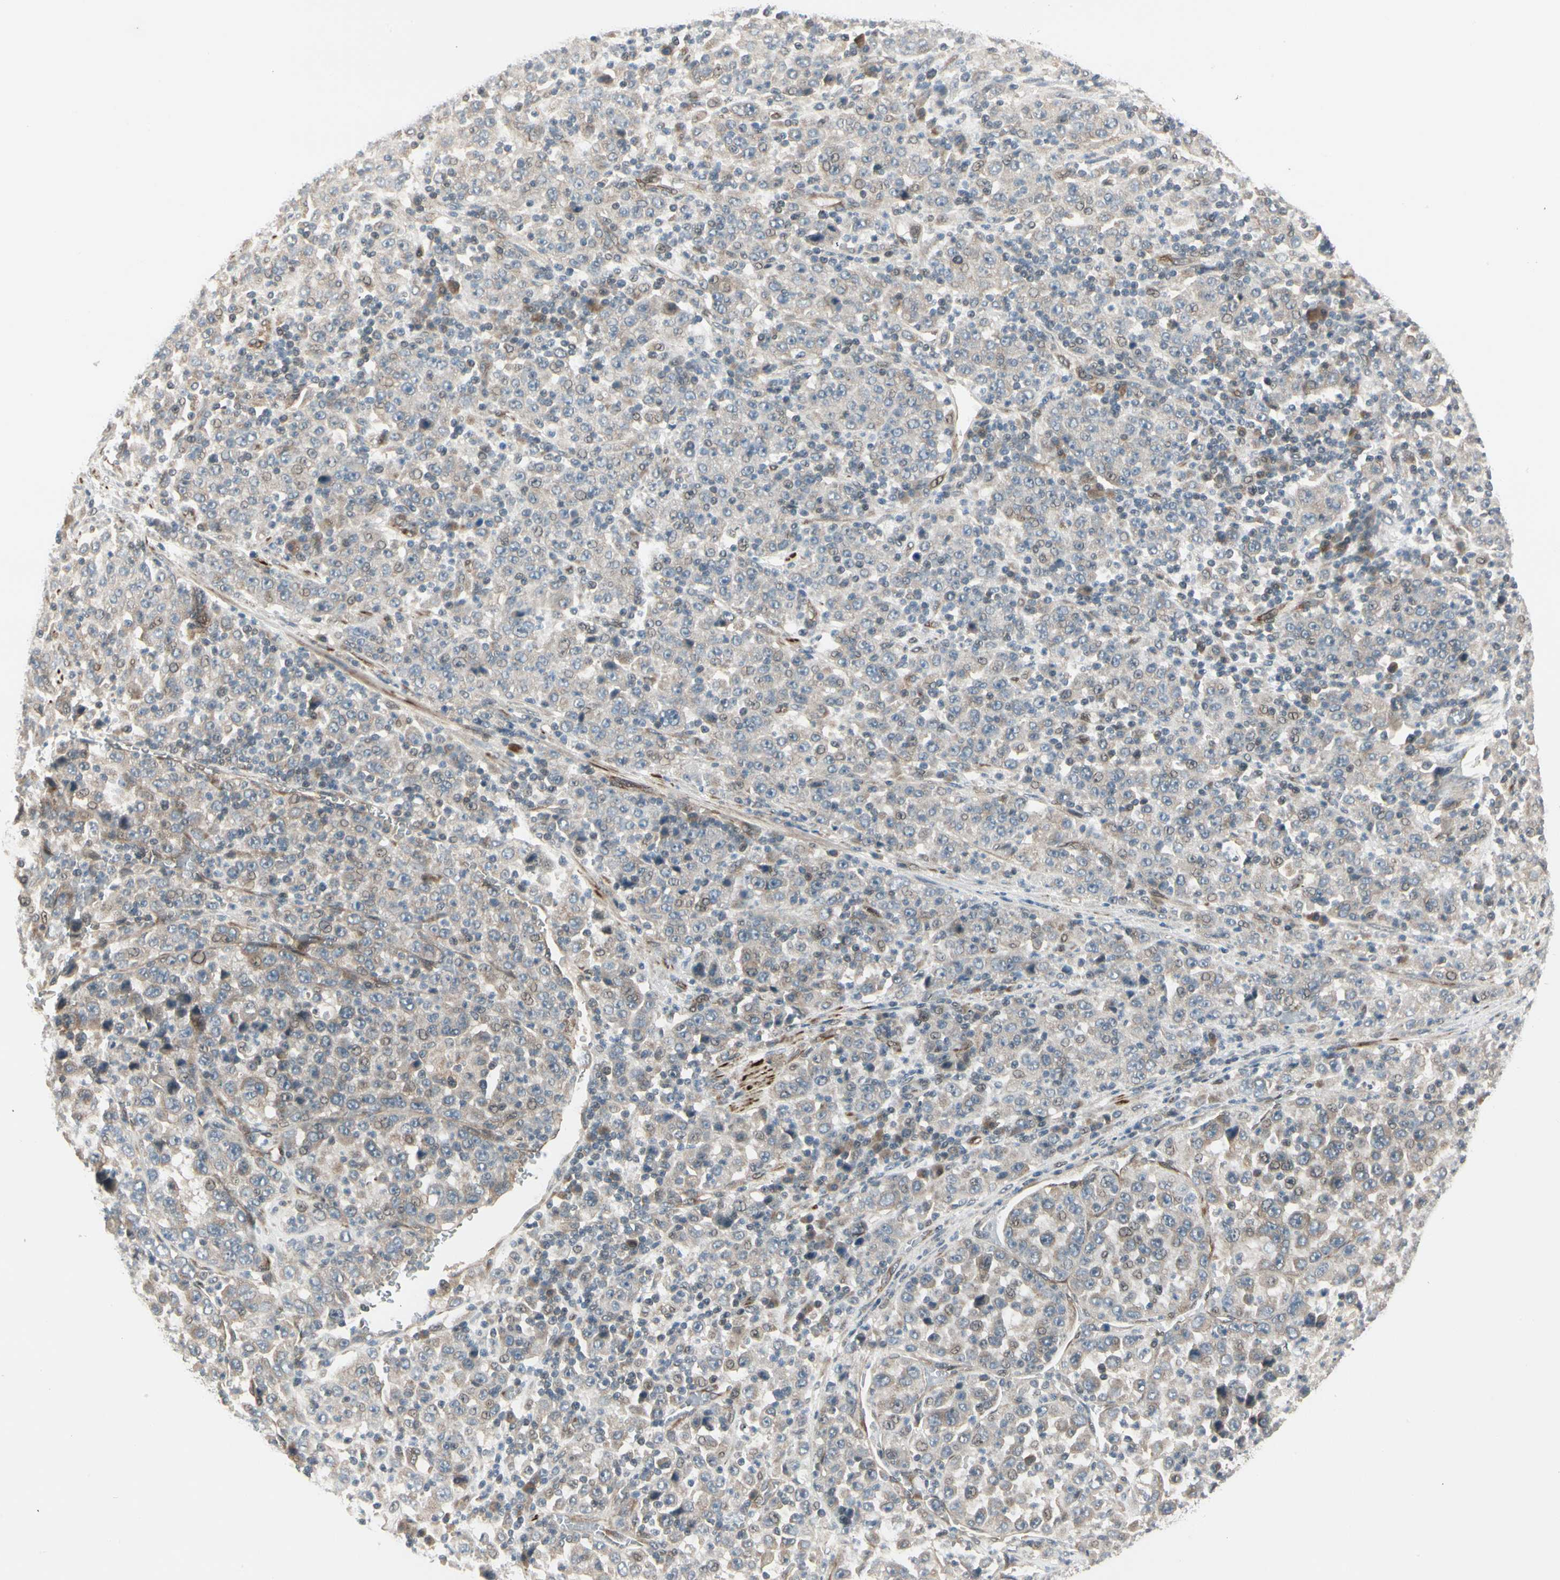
{"staining": {"intensity": "weak", "quantity": "25%-75%", "location": "cytoplasmic/membranous"}, "tissue": "stomach cancer", "cell_type": "Tumor cells", "image_type": "cancer", "snomed": [{"axis": "morphology", "description": "Normal tissue, NOS"}, {"axis": "morphology", "description": "Adenocarcinoma, NOS"}, {"axis": "topography", "description": "Stomach, upper"}, {"axis": "topography", "description": "Stomach"}], "caption": "Immunohistochemistry (IHC) (DAB) staining of human stomach cancer (adenocarcinoma) exhibits weak cytoplasmic/membranous protein expression in approximately 25%-75% of tumor cells.", "gene": "SVBP", "patient": {"sex": "male", "age": 59}}